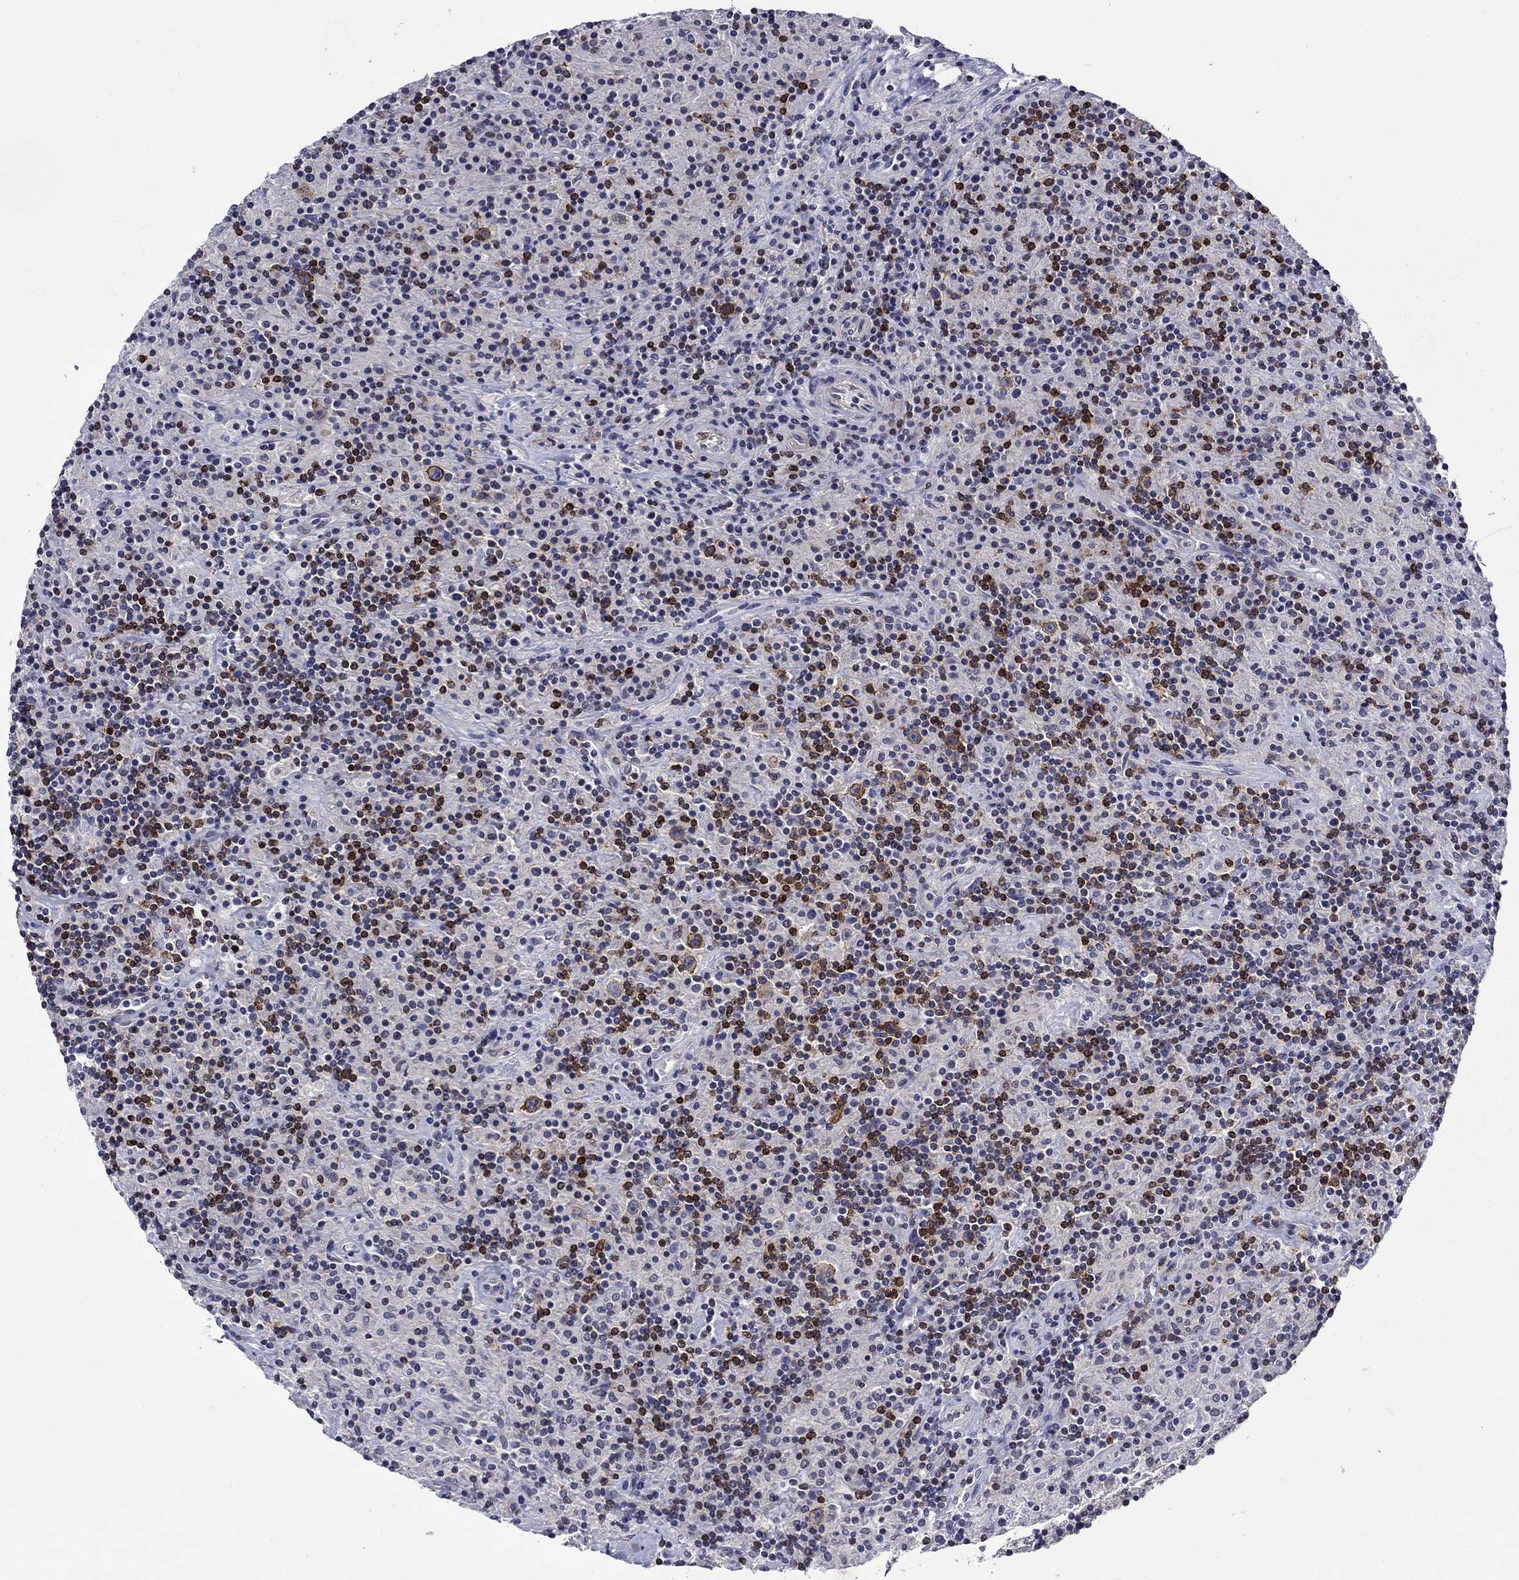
{"staining": {"intensity": "strong", "quantity": ">75%", "location": "cytoplasmic/membranous"}, "tissue": "lymphoma", "cell_type": "Tumor cells", "image_type": "cancer", "snomed": [{"axis": "morphology", "description": "Hodgkin's disease, NOS"}, {"axis": "topography", "description": "Lymph node"}], "caption": "Immunohistochemistry (IHC) photomicrograph of neoplastic tissue: human lymphoma stained using immunohistochemistry exhibits high levels of strong protein expression localized specifically in the cytoplasmic/membranous of tumor cells, appearing as a cytoplasmic/membranous brown color.", "gene": "LMO7", "patient": {"sex": "male", "age": 70}}